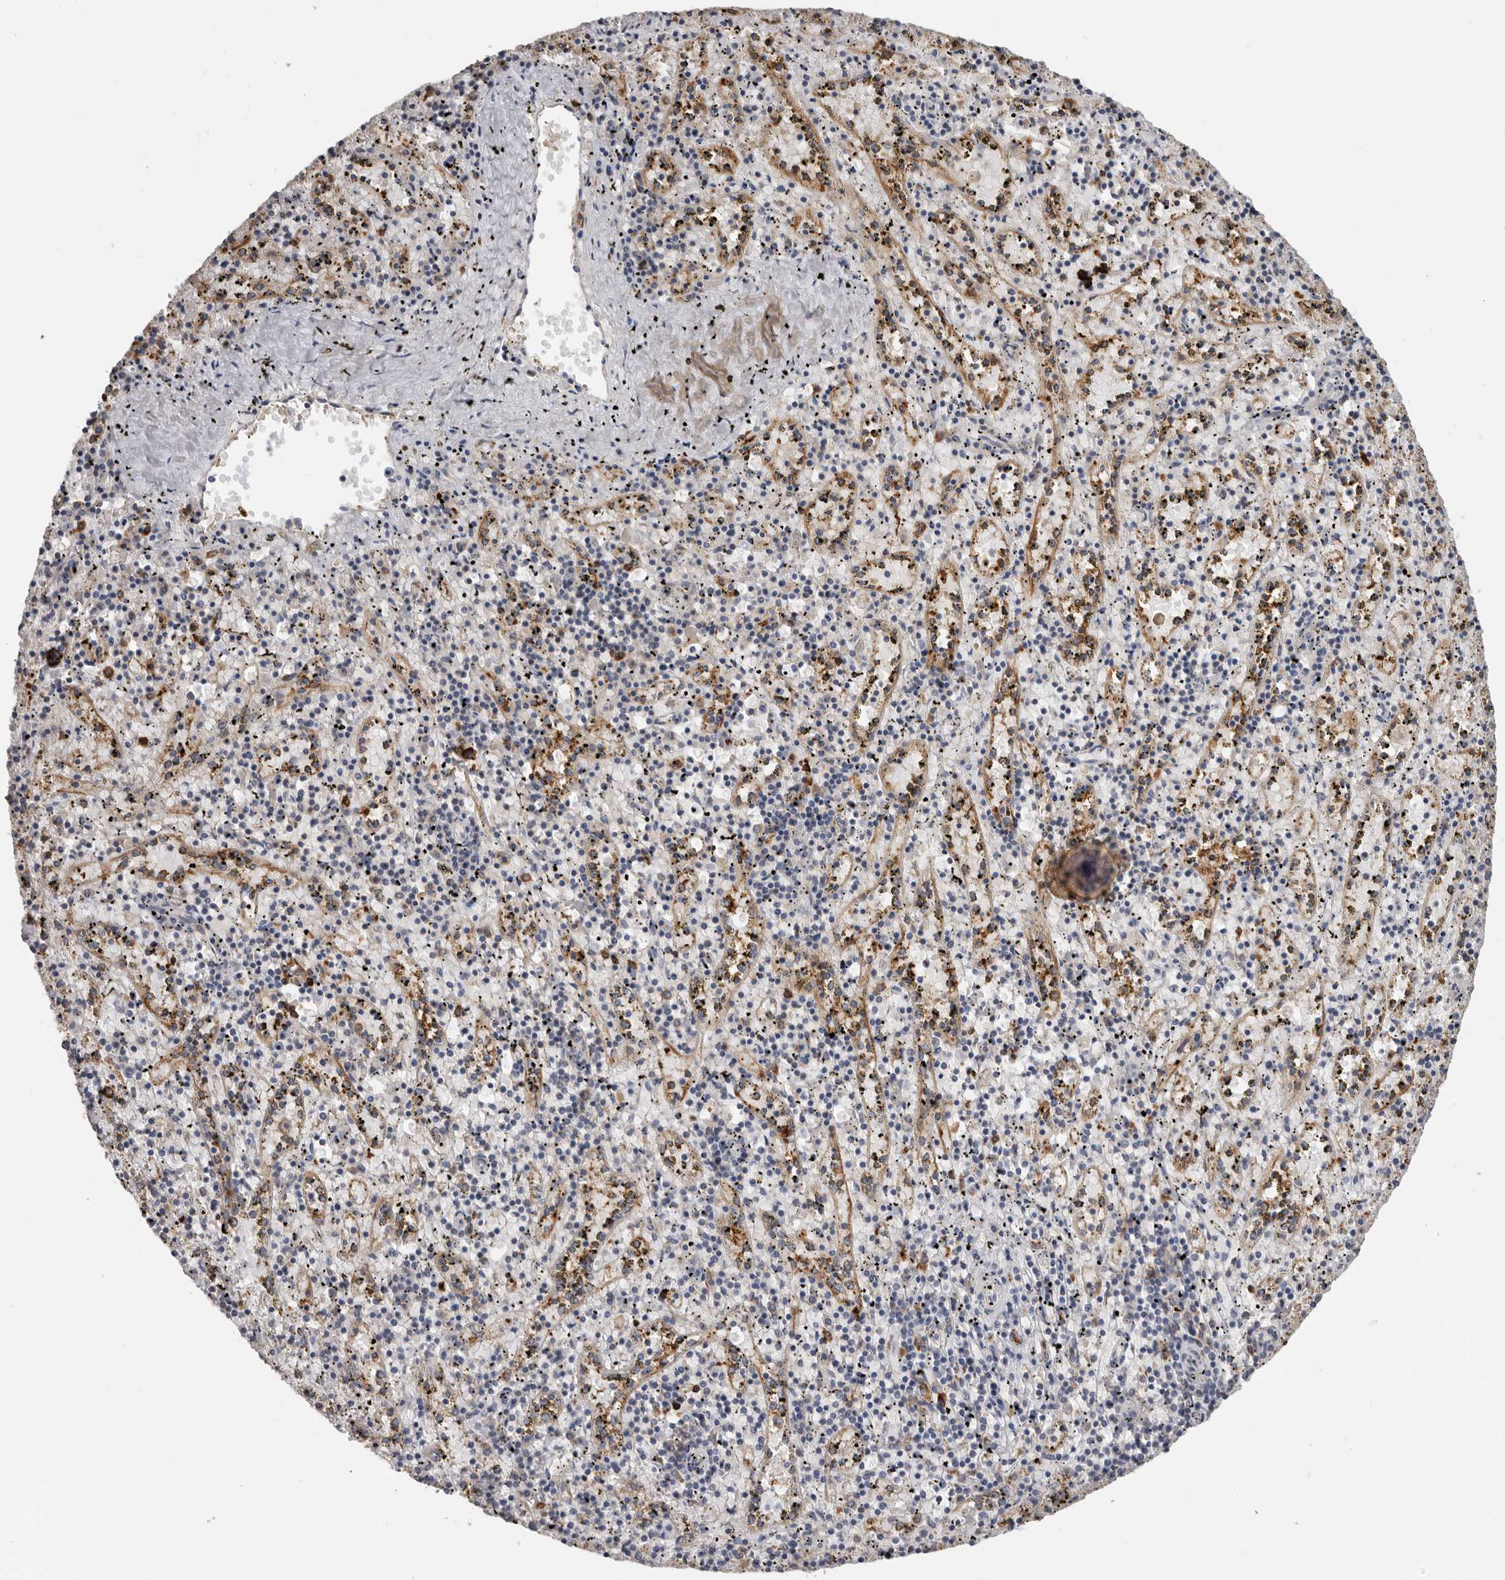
{"staining": {"intensity": "negative", "quantity": "none", "location": "none"}, "tissue": "spleen", "cell_type": "Cells in red pulp", "image_type": "normal", "snomed": [{"axis": "morphology", "description": "Normal tissue, NOS"}, {"axis": "topography", "description": "Spleen"}], "caption": "IHC of normal spleen shows no staining in cells in red pulp.", "gene": "TFRC", "patient": {"sex": "male", "age": 11}}